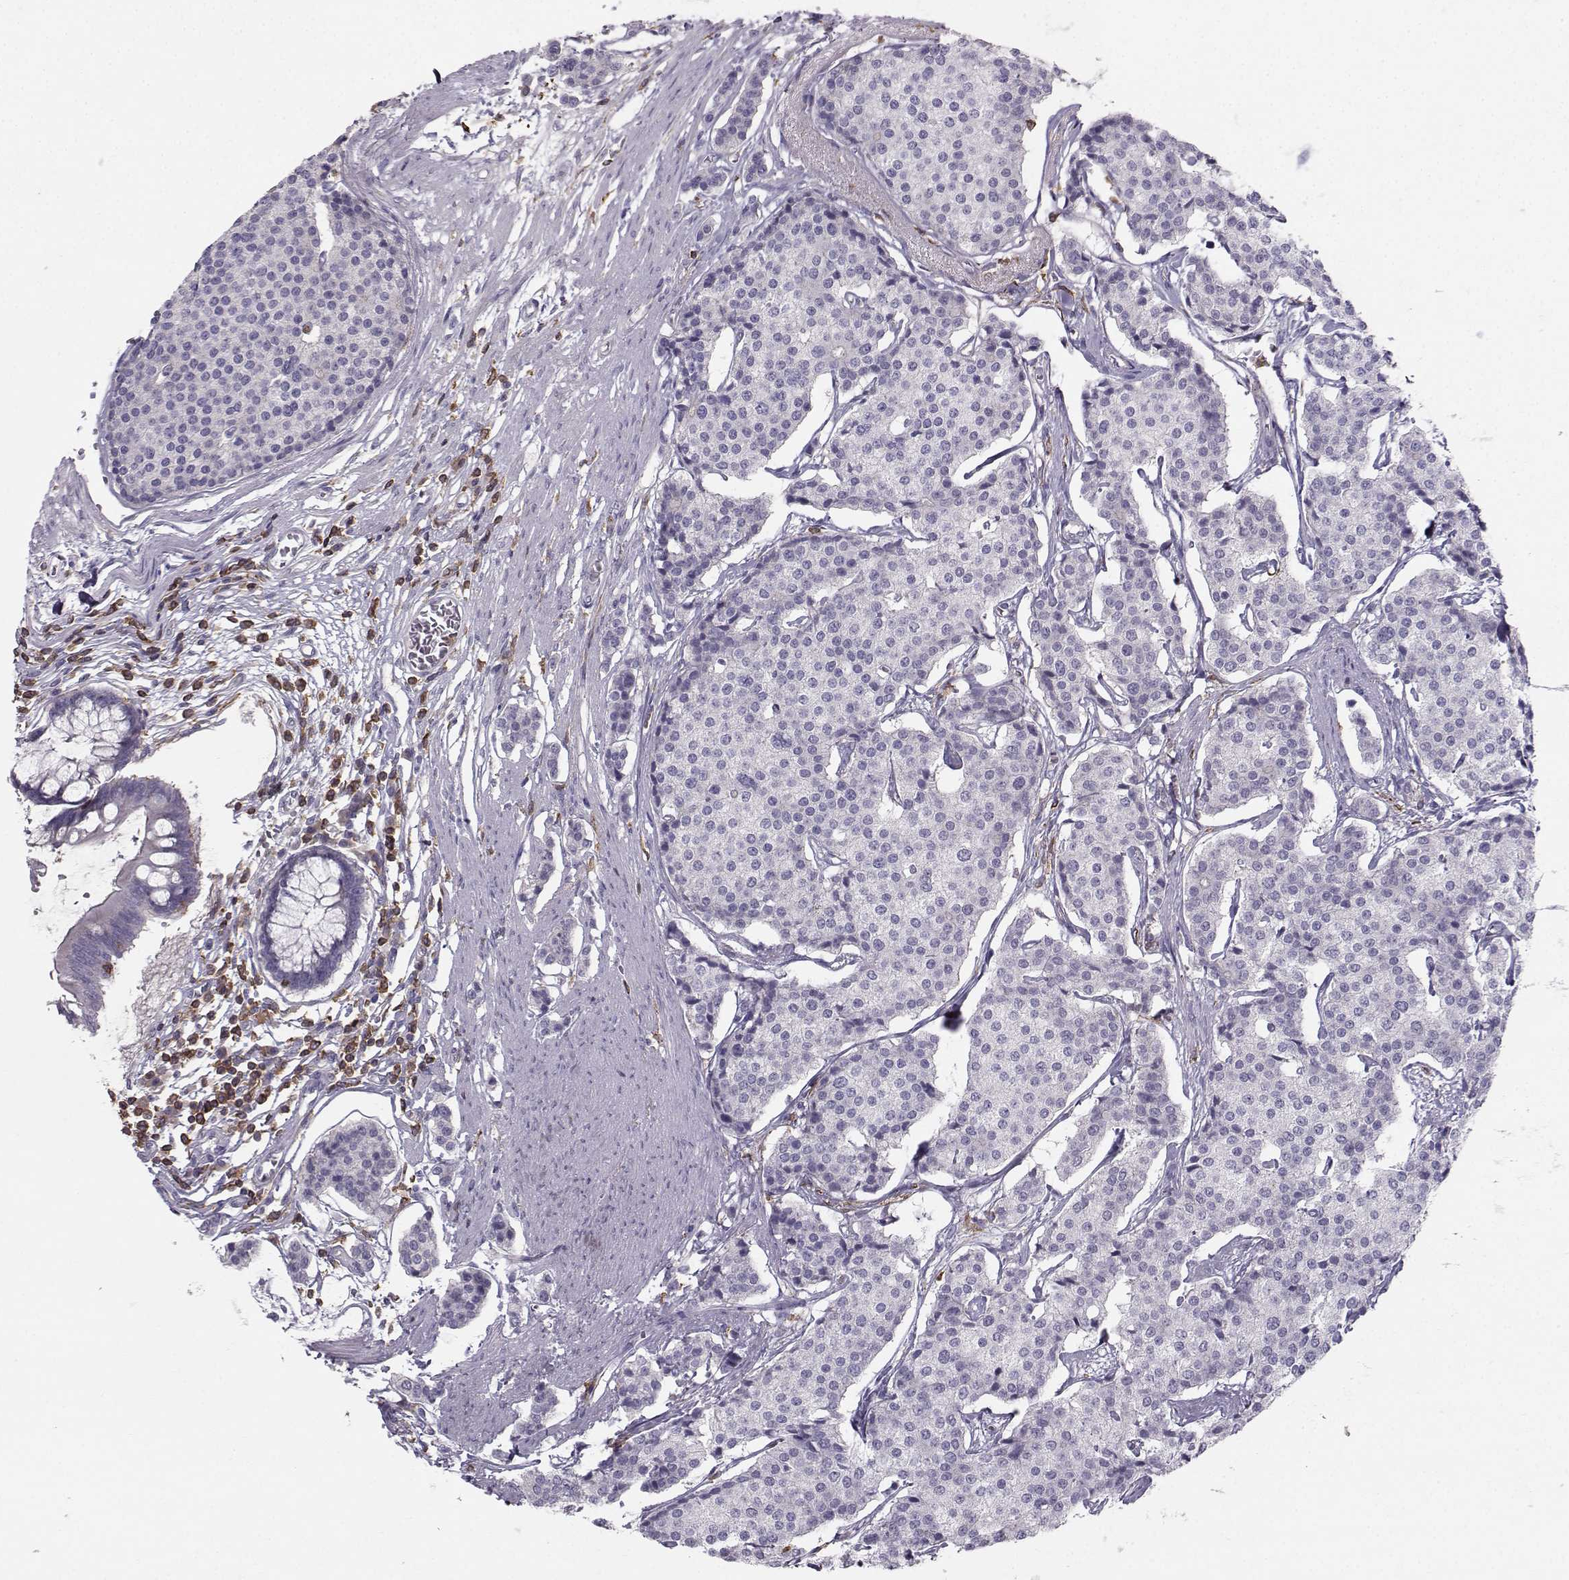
{"staining": {"intensity": "negative", "quantity": "none", "location": "none"}, "tissue": "carcinoid", "cell_type": "Tumor cells", "image_type": "cancer", "snomed": [{"axis": "morphology", "description": "Carcinoid, malignant, NOS"}, {"axis": "topography", "description": "Small intestine"}], "caption": "The photomicrograph reveals no significant staining in tumor cells of carcinoid (malignant). (Stains: DAB (3,3'-diaminobenzidine) immunohistochemistry with hematoxylin counter stain, Microscopy: brightfield microscopy at high magnification).", "gene": "ZBTB32", "patient": {"sex": "female", "age": 65}}